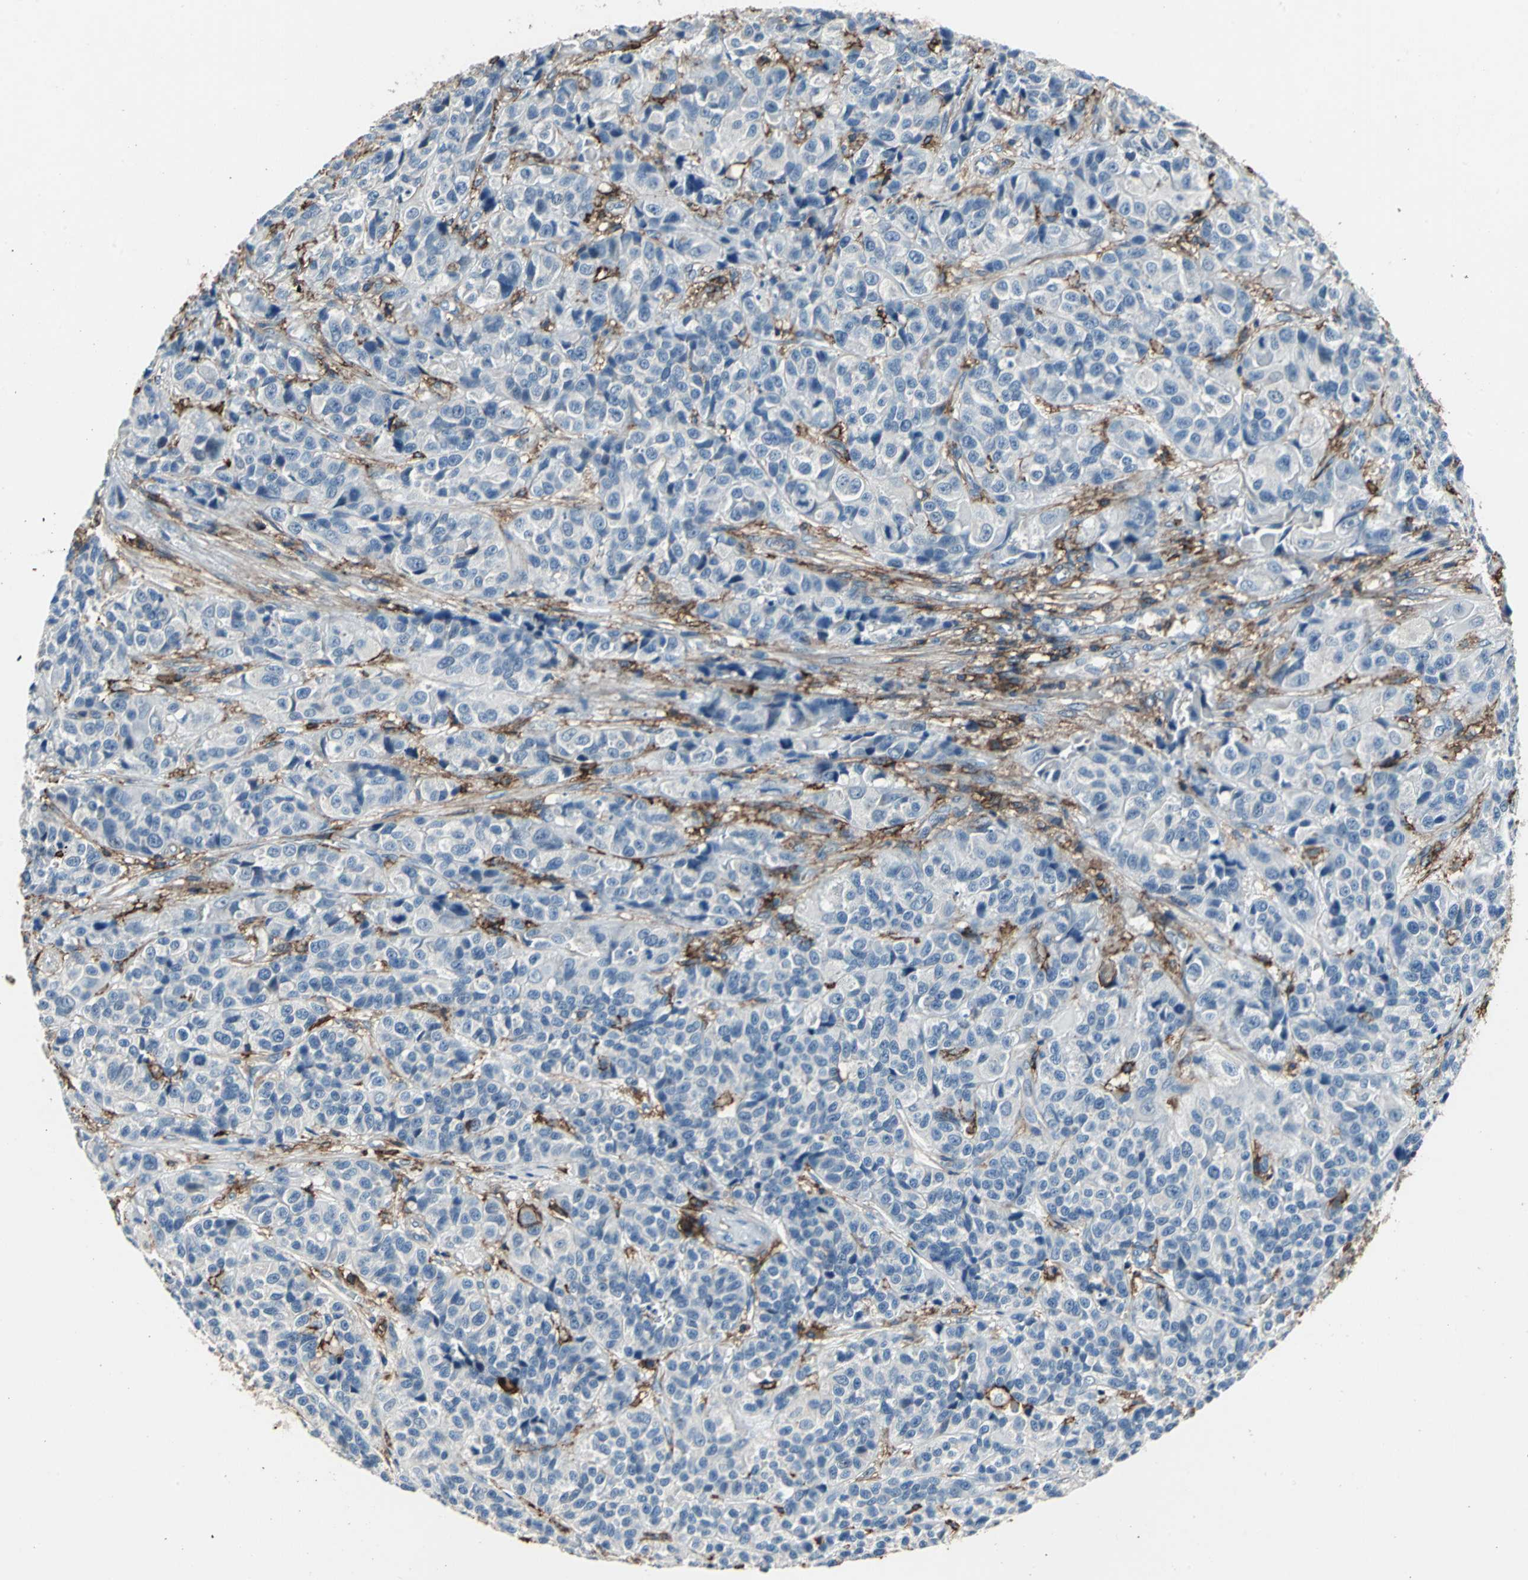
{"staining": {"intensity": "moderate", "quantity": "<25%", "location": "cytoplasmic/membranous"}, "tissue": "urothelial cancer", "cell_type": "Tumor cells", "image_type": "cancer", "snomed": [{"axis": "morphology", "description": "Urothelial carcinoma, High grade"}, {"axis": "topography", "description": "Urinary bladder"}], "caption": "This is a micrograph of immunohistochemistry staining of urothelial carcinoma (high-grade), which shows moderate expression in the cytoplasmic/membranous of tumor cells.", "gene": "CD44", "patient": {"sex": "female", "age": 81}}